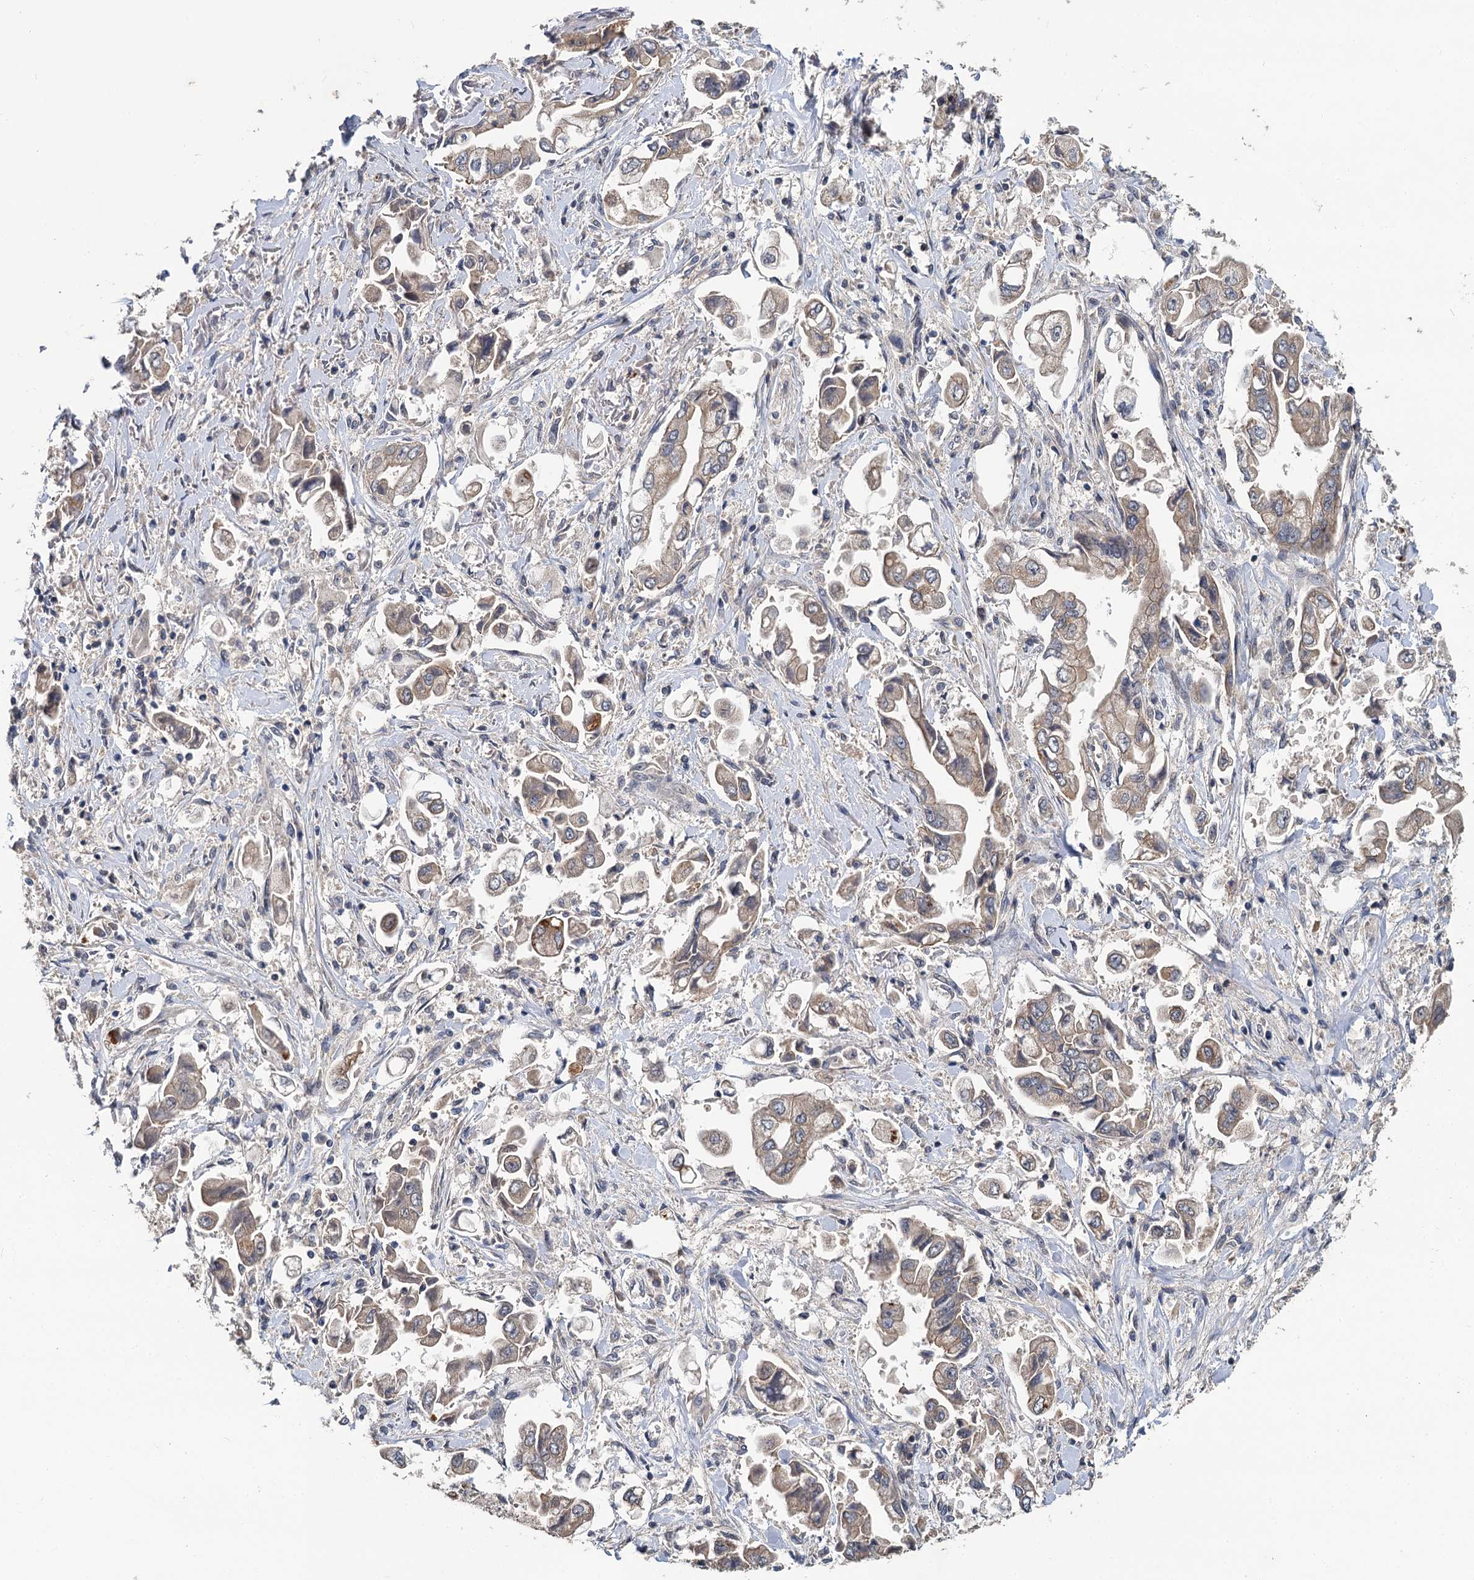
{"staining": {"intensity": "weak", "quantity": ">75%", "location": "cytoplasmic/membranous"}, "tissue": "stomach cancer", "cell_type": "Tumor cells", "image_type": "cancer", "snomed": [{"axis": "morphology", "description": "Adenocarcinoma, NOS"}, {"axis": "topography", "description": "Stomach"}], "caption": "Protein staining exhibits weak cytoplasmic/membranous staining in about >75% of tumor cells in stomach cancer.", "gene": "TMEM39A", "patient": {"sex": "male", "age": 62}}